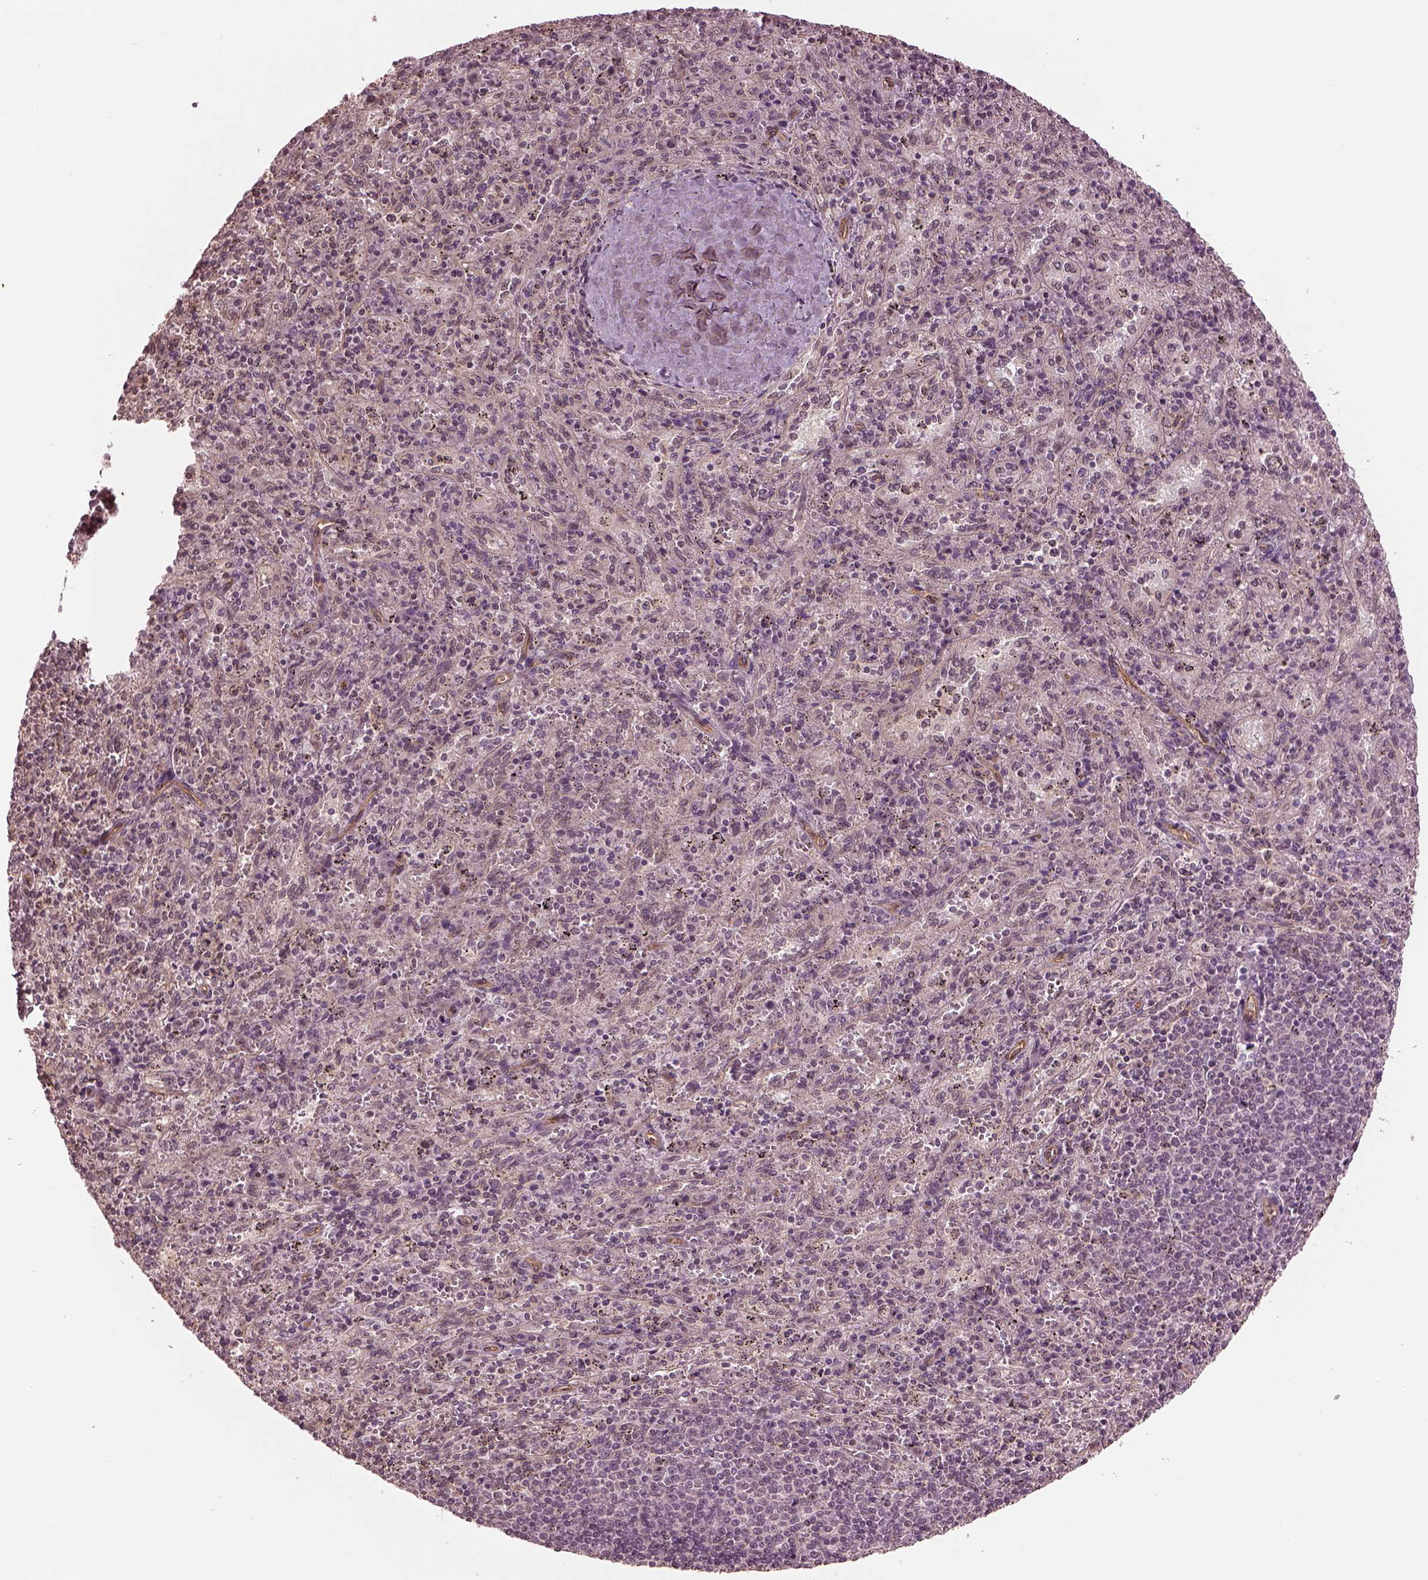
{"staining": {"intensity": "negative", "quantity": "none", "location": "none"}, "tissue": "spleen", "cell_type": "Cells in red pulp", "image_type": "normal", "snomed": [{"axis": "morphology", "description": "Normal tissue, NOS"}, {"axis": "topography", "description": "Spleen"}], "caption": "Human spleen stained for a protein using immunohistochemistry (IHC) reveals no positivity in cells in red pulp.", "gene": "GNRH1", "patient": {"sex": "male", "age": 57}}